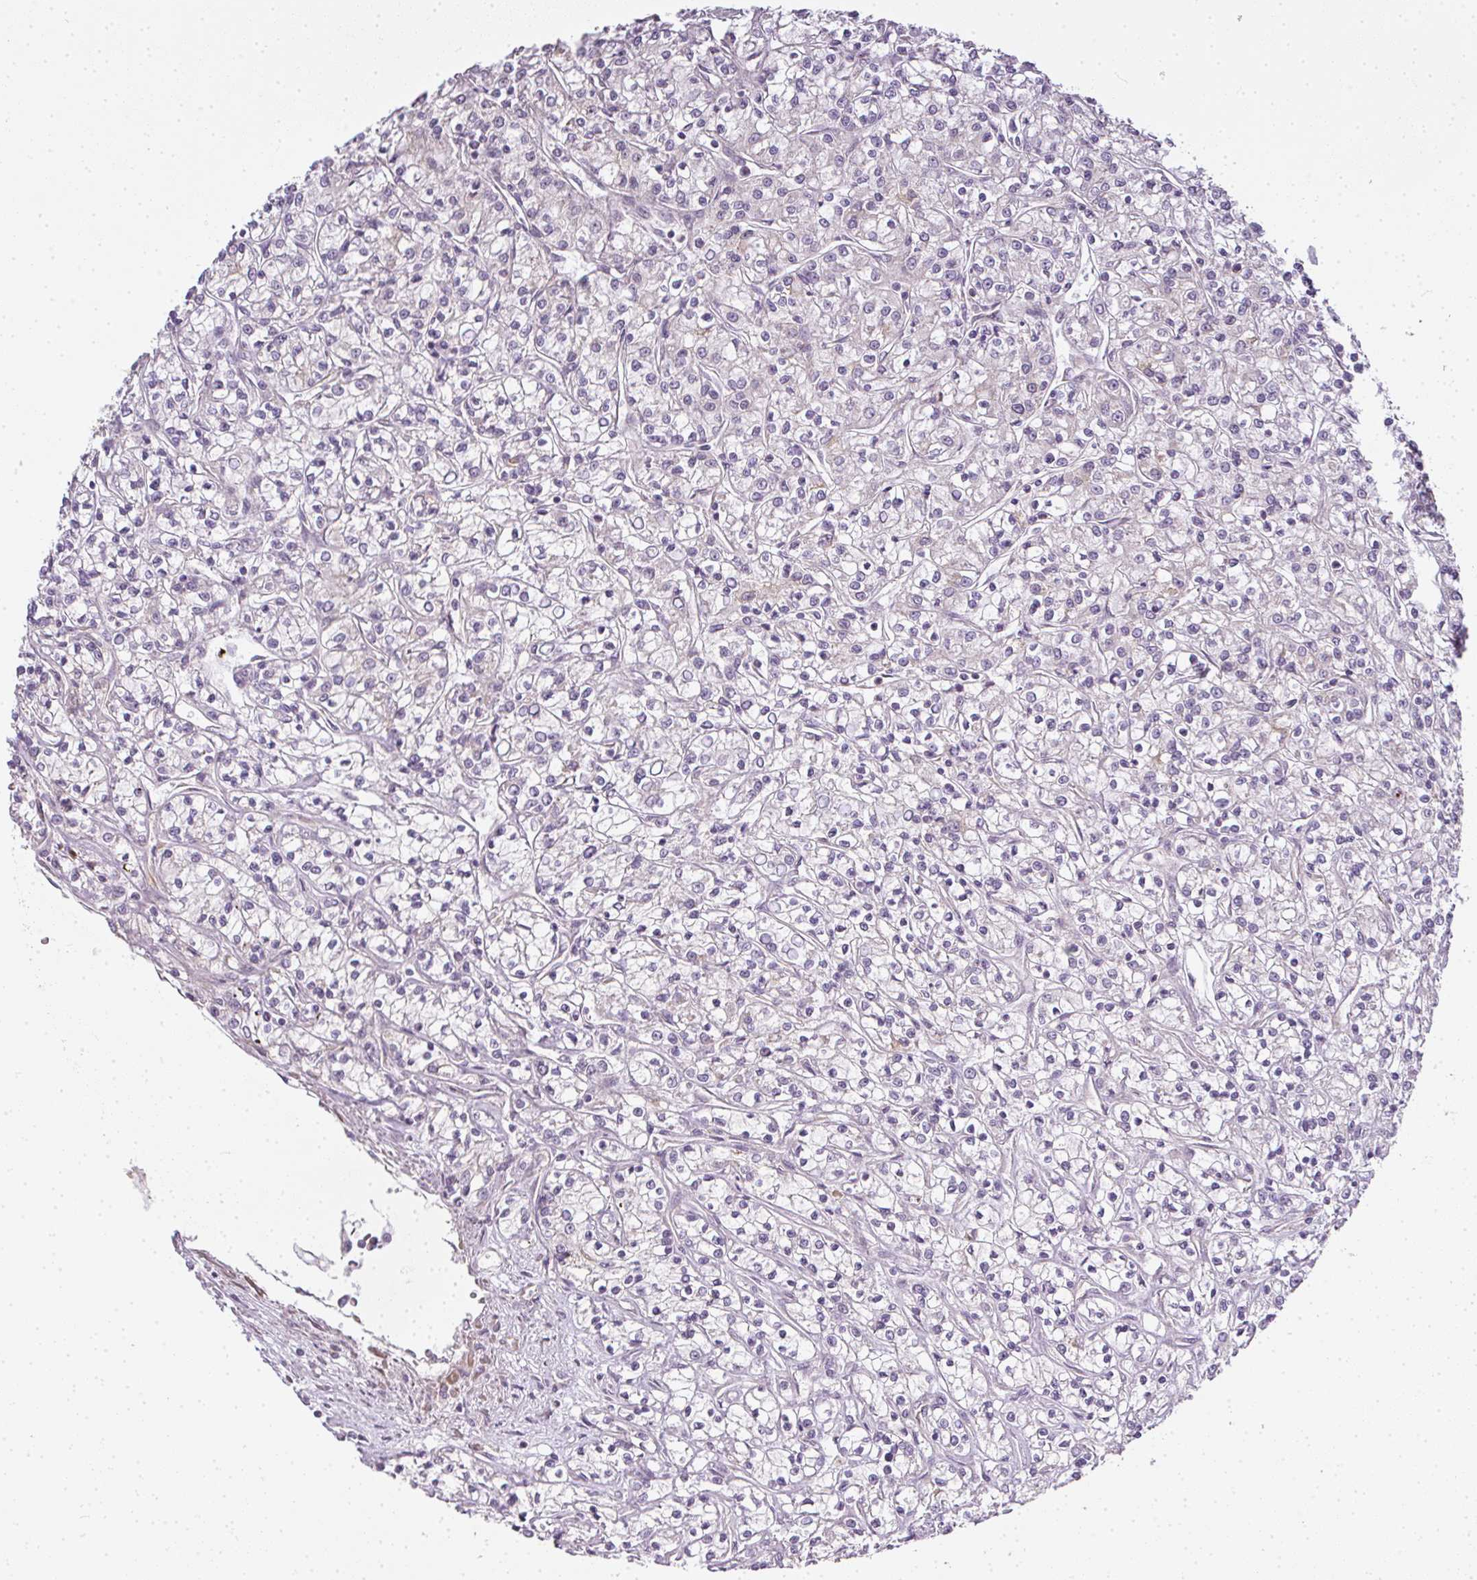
{"staining": {"intensity": "negative", "quantity": "none", "location": "none"}, "tissue": "renal cancer", "cell_type": "Tumor cells", "image_type": "cancer", "snomed": [{"axis": "morphology", "description": "Adenocarcinoma, NOS"}, {"axis": "topography", "description": "Kidney"}], "caption": "Immunohistochemical staining of human renal cancer reveals no significant staining in tumor cells.", "gene": "MED19", "patient": {"sex": "female", "age": 59}}